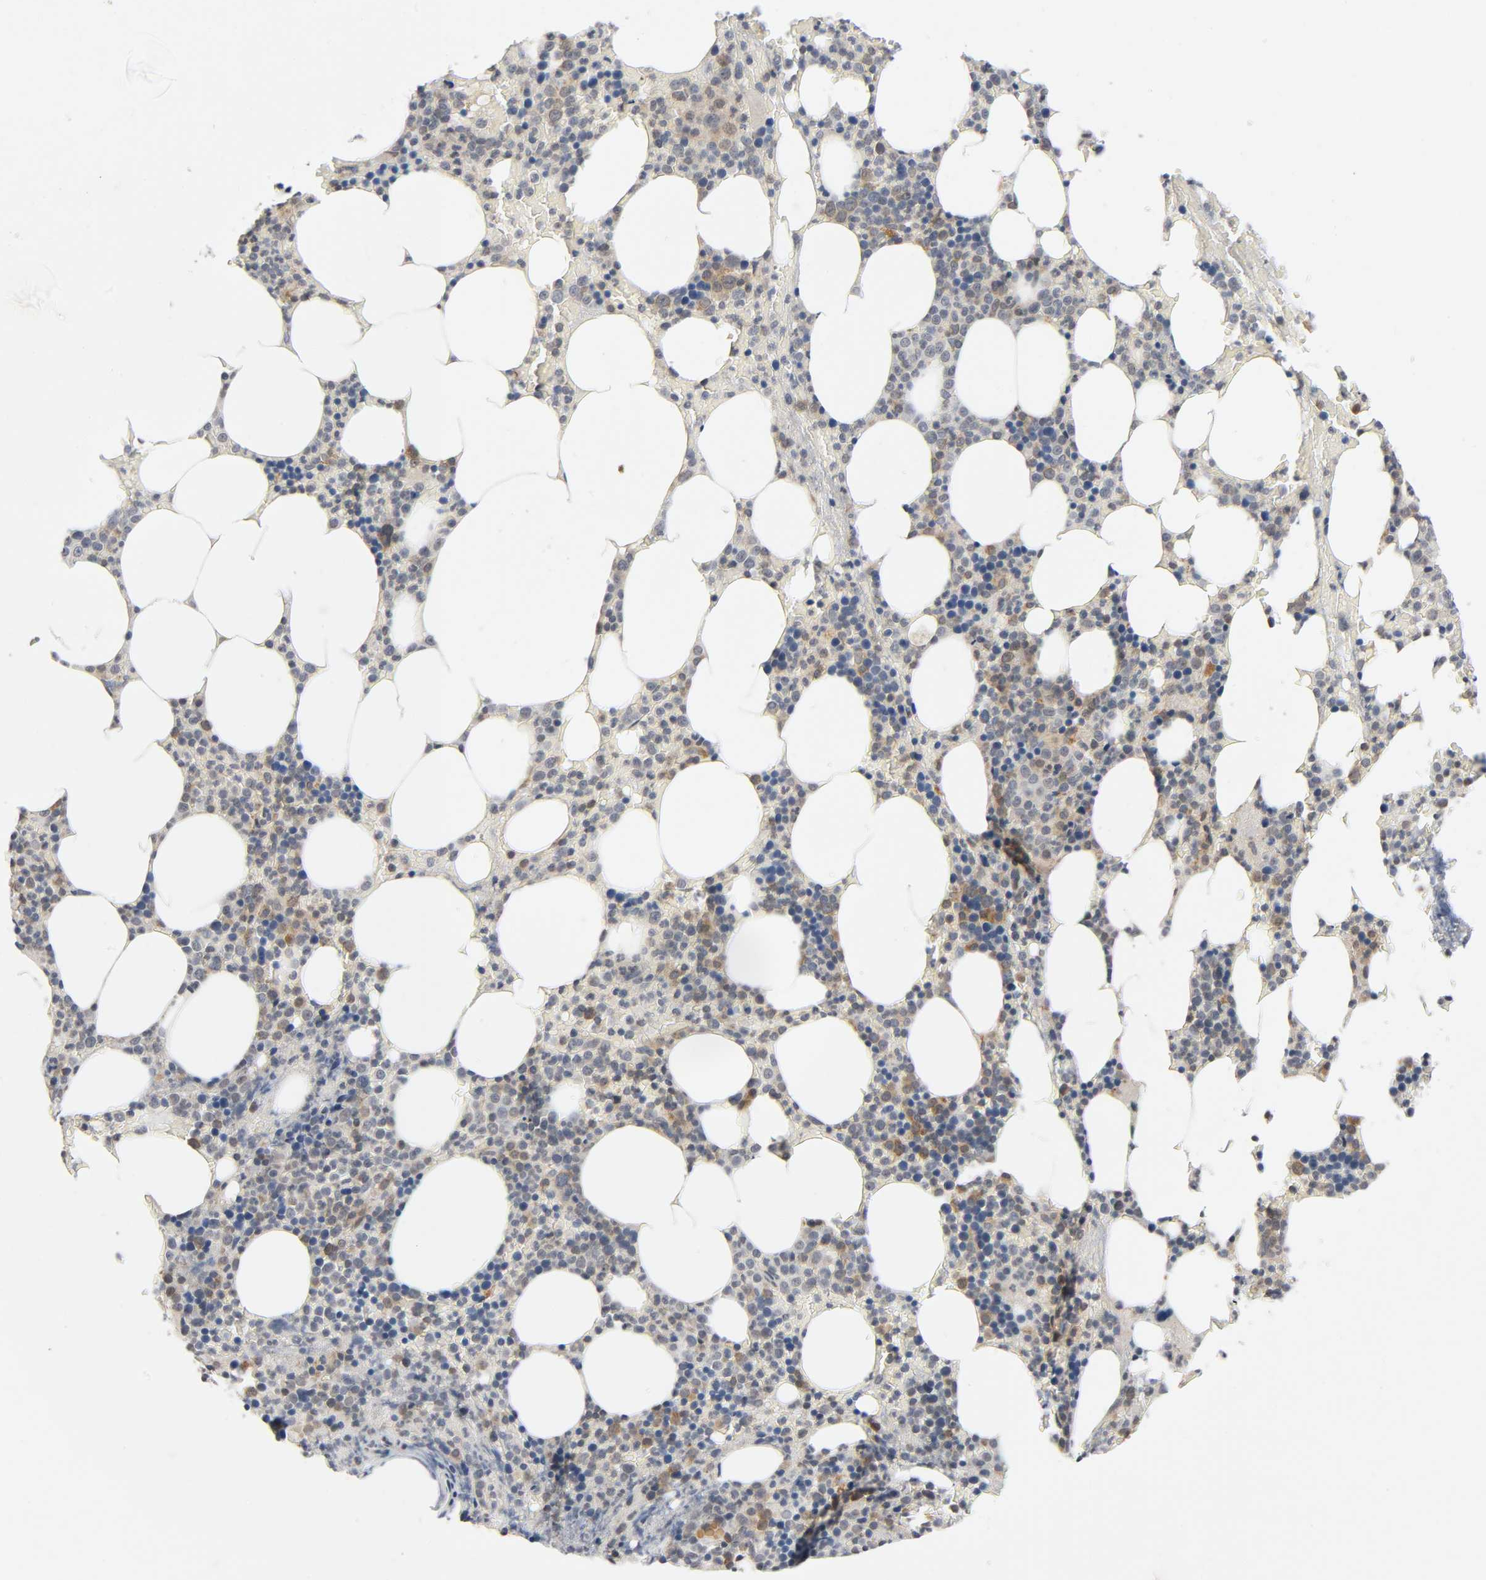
{"staining": {"intensity": "moderate", "quantity": "25%-75%", "location": "cytoplasmic/membranous"}, "tissue": "bone marrow", "cell_type": "Hematopoietic cells", "image_type": "normal", "snomed": [{"axis": "morphology", "description": "Normal tissue, NOS"}, {"axis": "topography", "description": "Bone marrow"}], "caption": "DAB immunohistochemical staining of normal bone marrow shows moderate cytoplasmic/membranous protein staining in approximately 25%-75% of hematopoietic cells. The staining is performed using DAB brown chromogen to label protein expression. The nuclei are counter-stained blue using hematoxylin.", "gene": "MAPK8", "patient": {"sex": "female", "age": 66}}